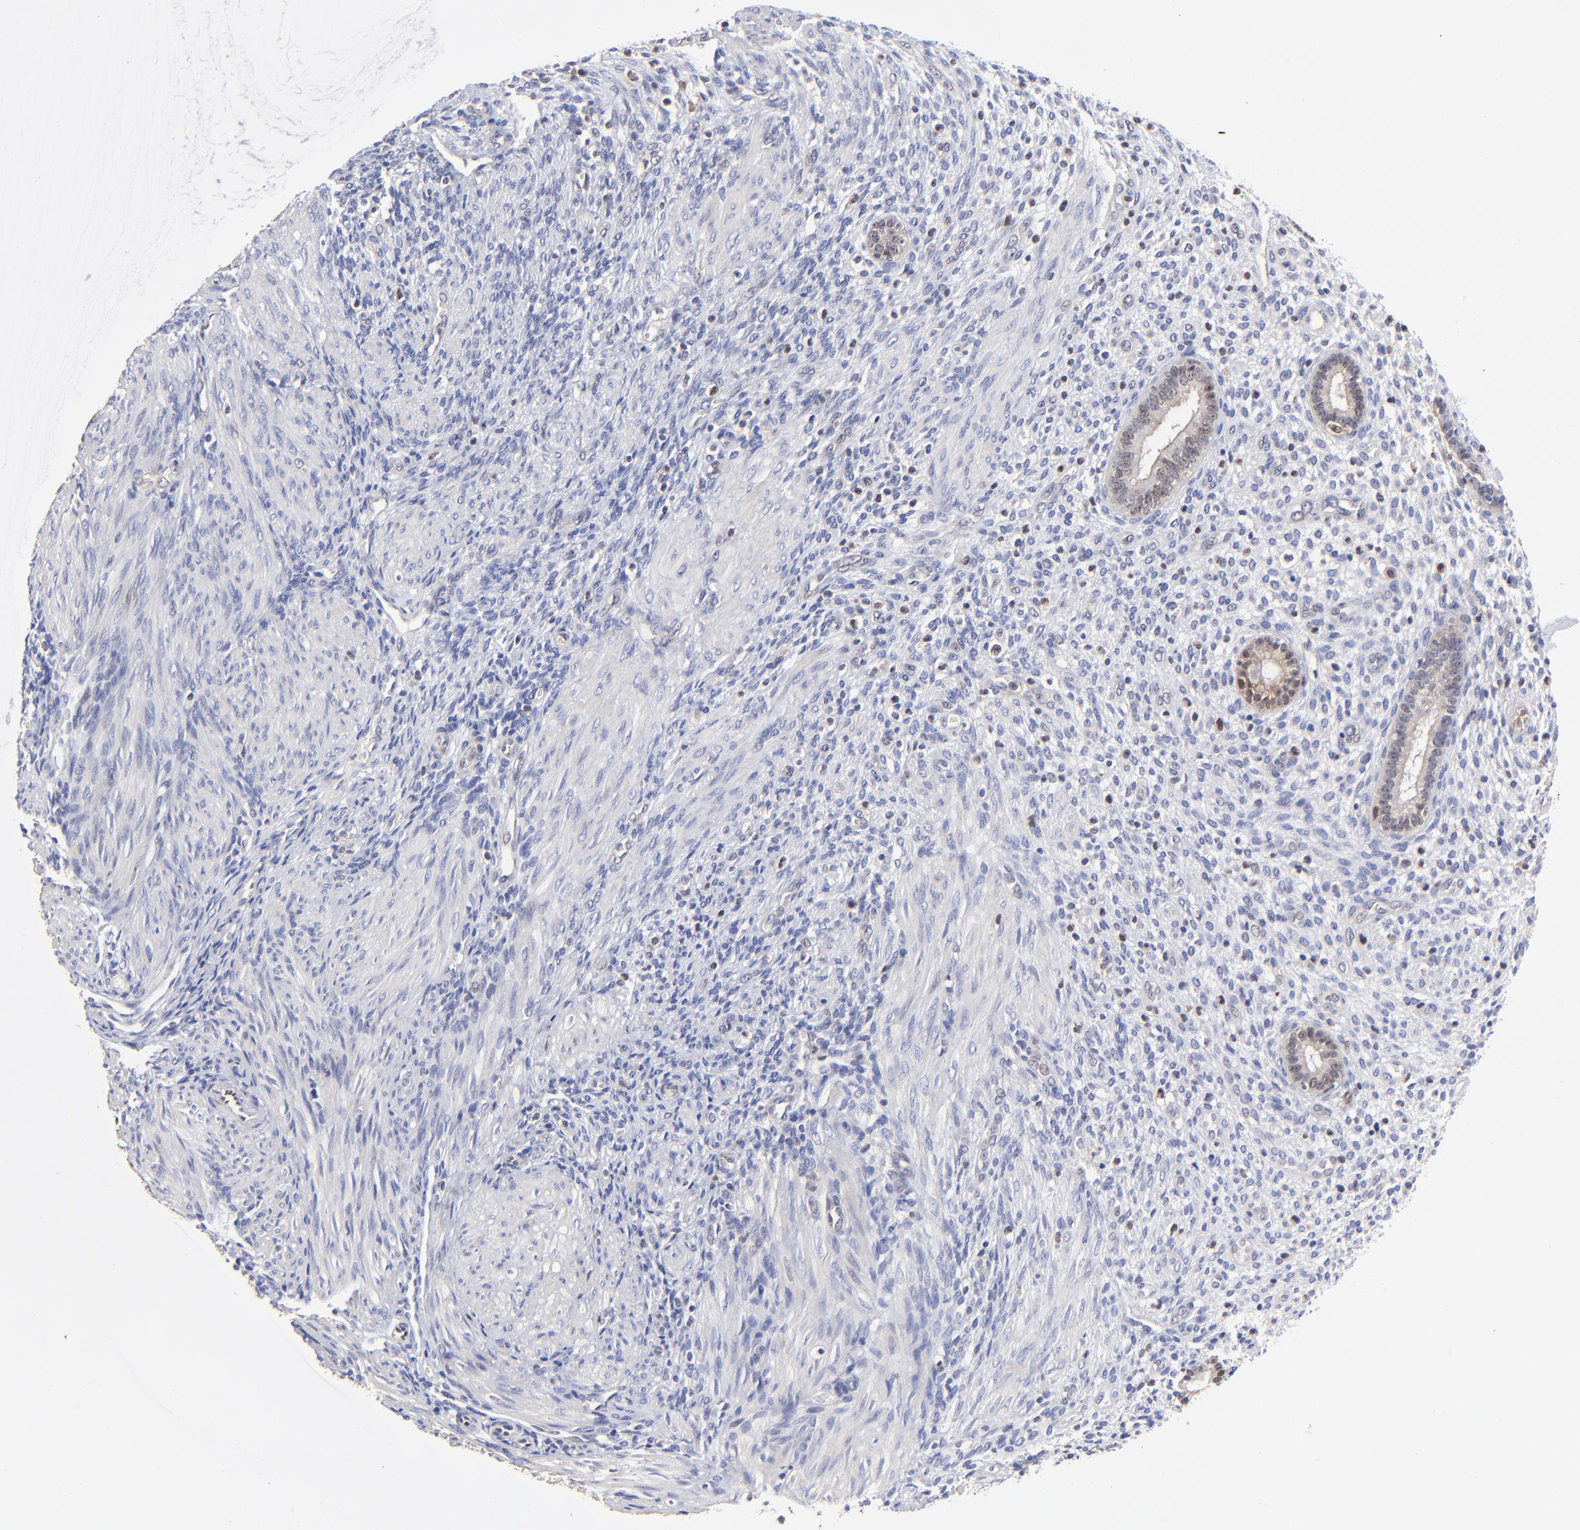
{"staining": {"intensity": "weak", "quantity": "25%-75%", "location": "cytoplasmic/membranous"}, "tissue": "endometrium", "cell_type": "Cells in endometrial stroma", "image_type": "normal", "snomed": [{"axis": "morphology", "description": "Normal tissue, NOS"}, {"axis": "topography", "description": "Endometrium"}], "caption": "A high-resolution photomicrograph shows immunohistochemistry staining of normal endometrium, which reveals weak cytoplasmic/membranous staining in about 25%-75% of cells in endometrial stroma.", "gene": "DCTPP1", "patient": {"sex": "female", "age": 72}}